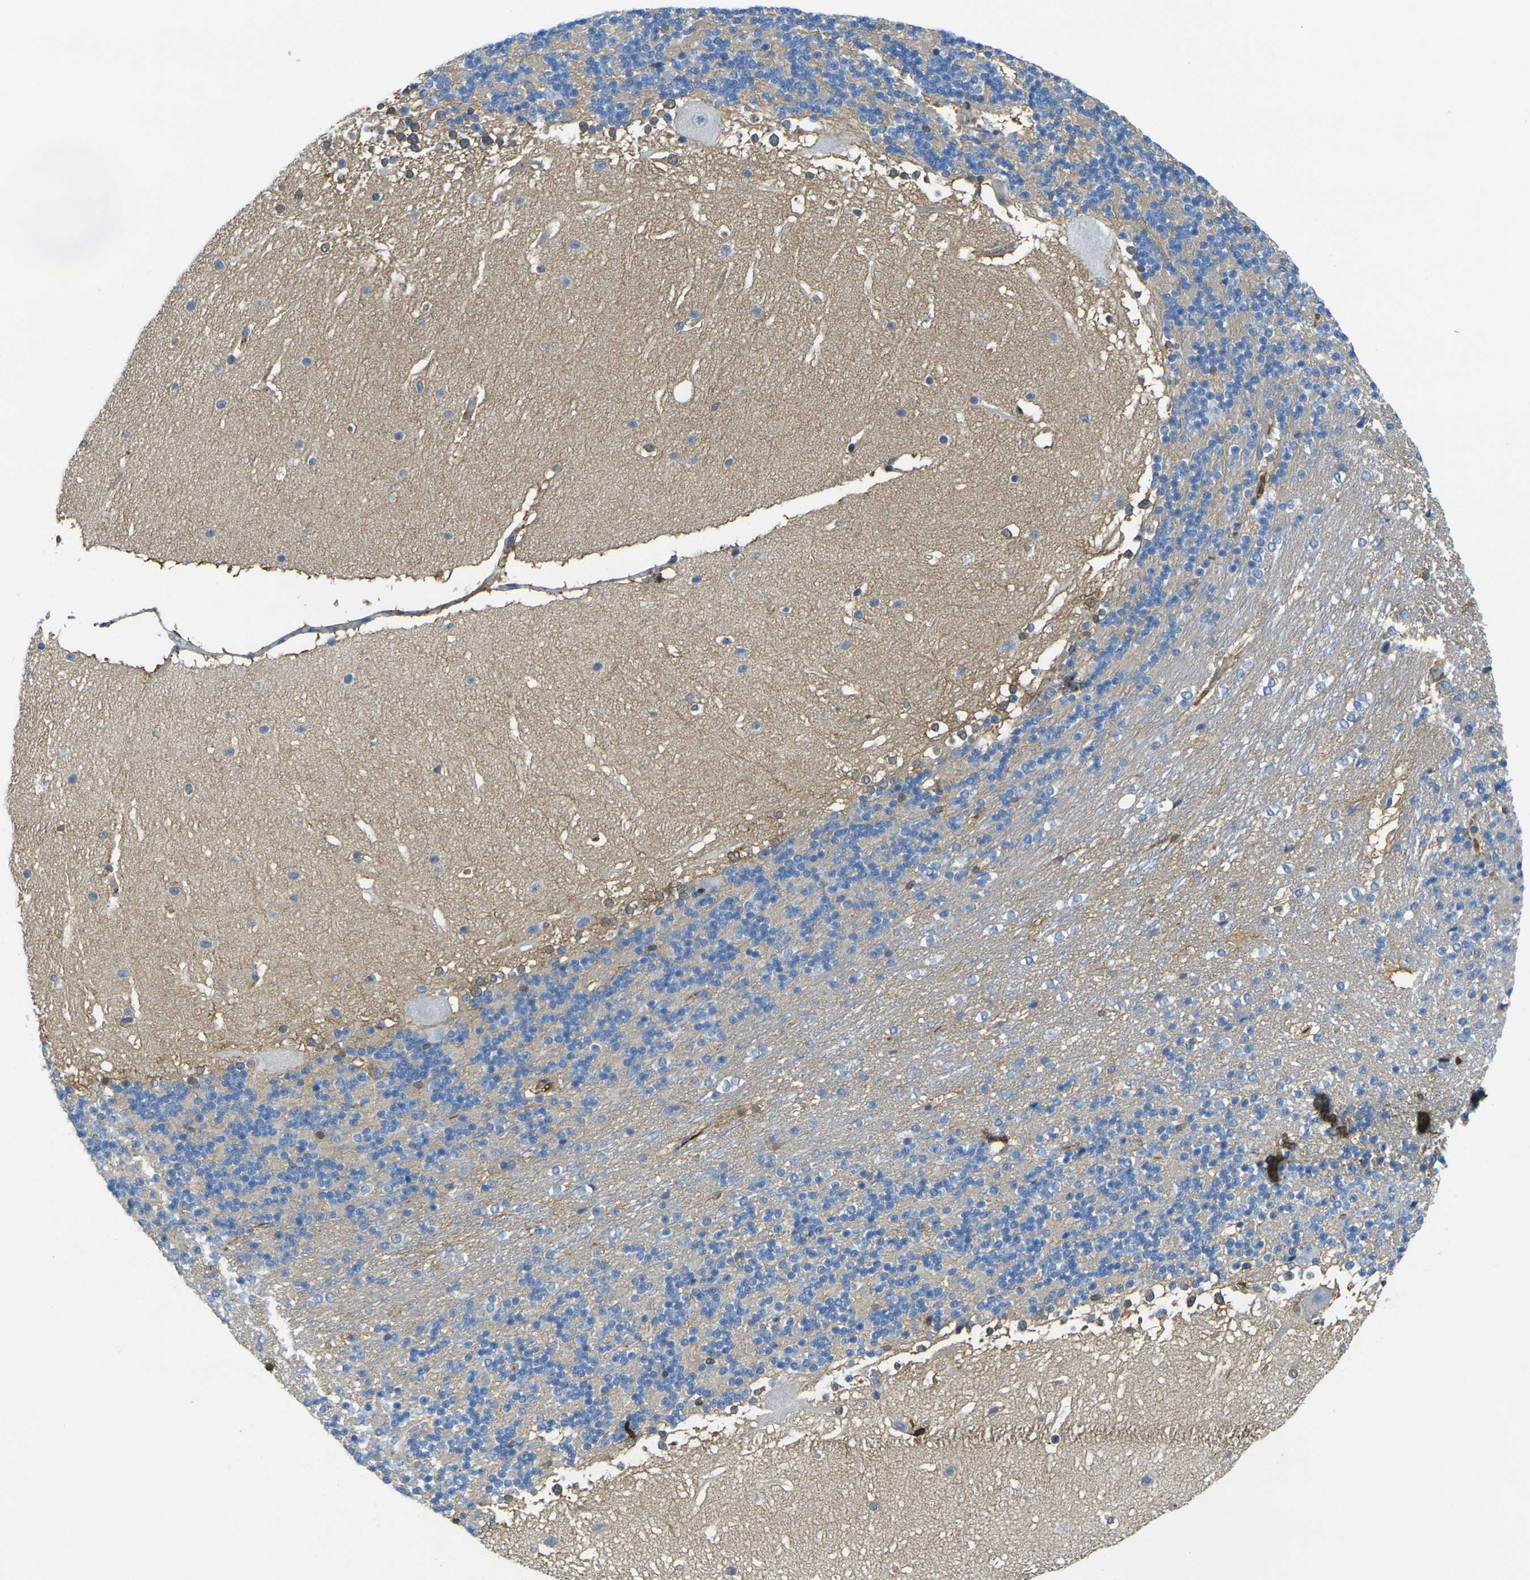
{"staining": {"intensity": "negative", "quantity": "none", "location": "none"}, "tissue": "cerebellum", "cell_type": "Cells in granular layer", "image_type": "normal", "snomed": [{"axis": "morphology", "description": "Normal tissue, NOS"}, {"axis": "topography", "description": "Cerebellum"}], "caption": "The micrograph demonstrates no significant expression in cells in granular layer of cerebellum.", "gene": "PLCD1", "patient": {"sex": "female", "age": 19}}